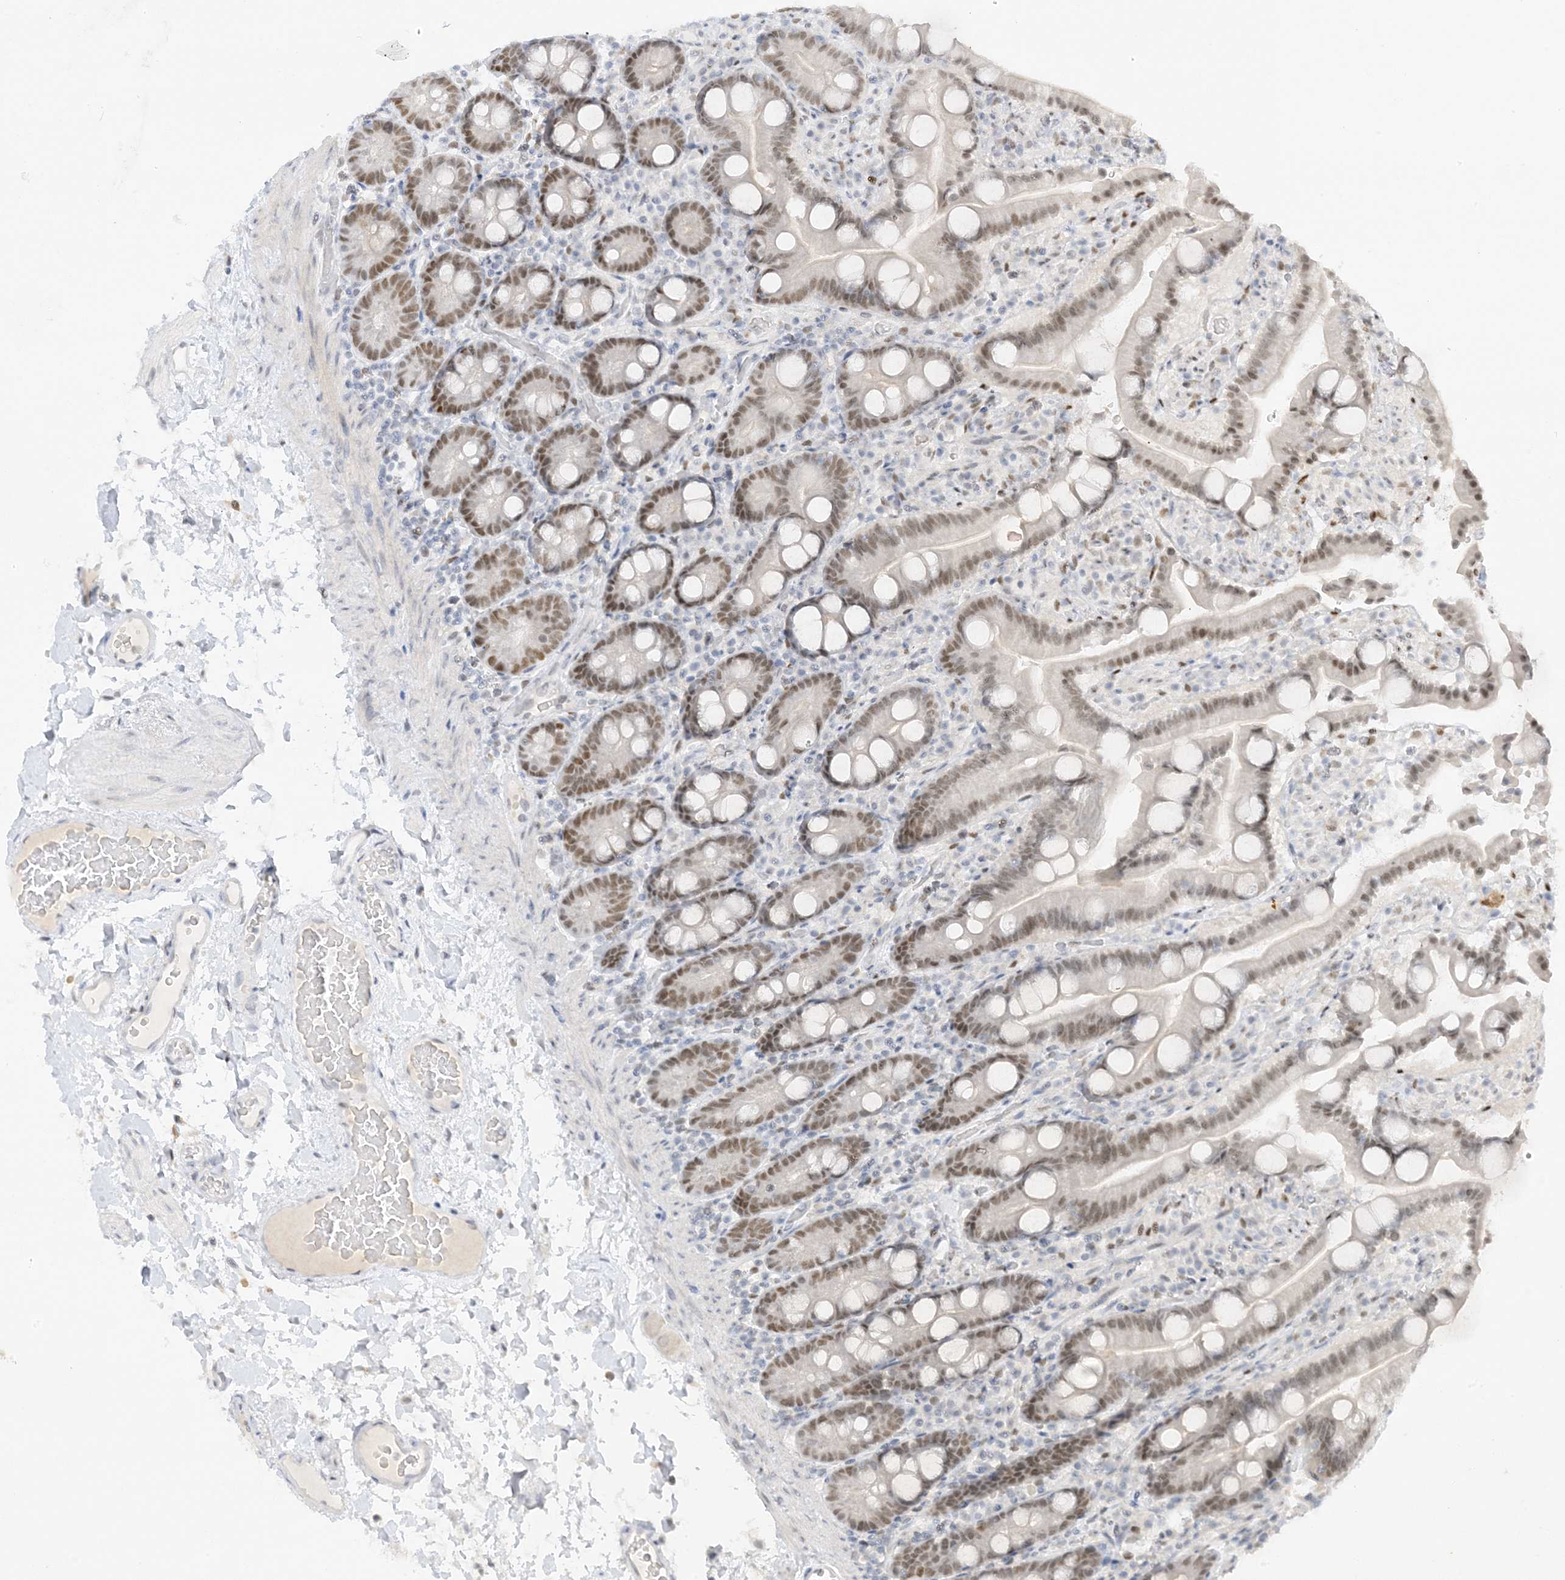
{"staining": {"intensity": "moderate", "quantity": ">75%", "location": "nuclear"}, "tissue": "duodenum", "cell_type": "Glandular cells", "image_type": "normal", "snomed": [{"axis": "morphology", "description": "Normal tissue, NOS"}, {"axis": "topography", "description": "Duodenum"}], "caption": "Immunohistochemical staining of unremarkable duodenum exhibits moderate nuclear protein positivity in approximately >75% of glandular cells. Nuclei are stained in blue.", "gene": "MSL3", "patient": {"sex": "male", "age": 55}}